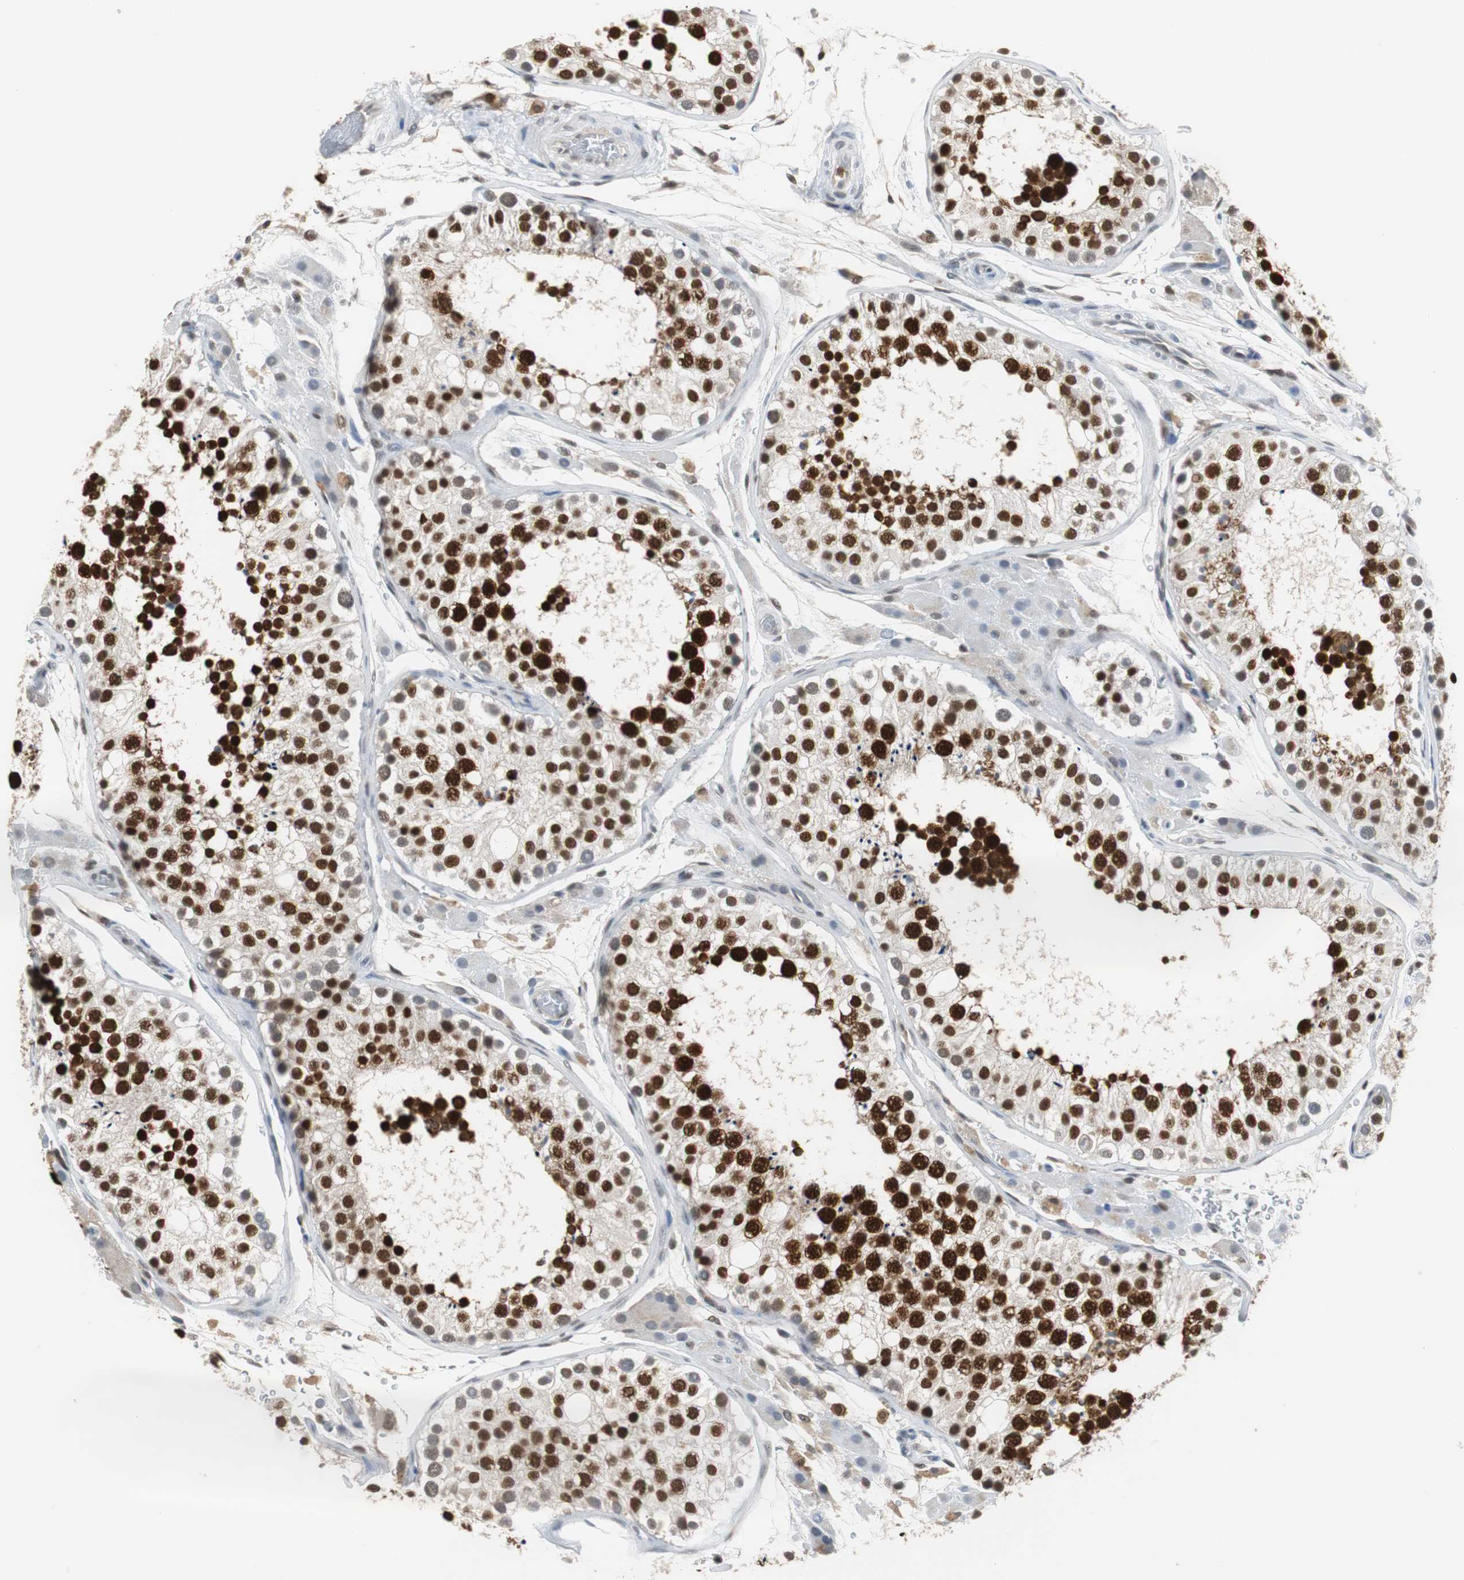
{"staining": {"intensity": "strong", "quantity": ">75%", "location": "cytoplasmic/membranous,nuclear"}, "tissue": "testis", "cell_type": "Cells in seminiferous ducts", "image_type": "normal", "snomed": [{"axis": "morphology", "description": "Normal tissue, NOS"}, {"axis": "topography", "description": "Testis"}], "caption": "Strong cytoplasmic/membranous,nuclear positivity is seen in approximately >75% of cells in seminiferous ducts in benign testis.", "gene": "SIRT1", "patient": {"sex": "male", "age": 26}}